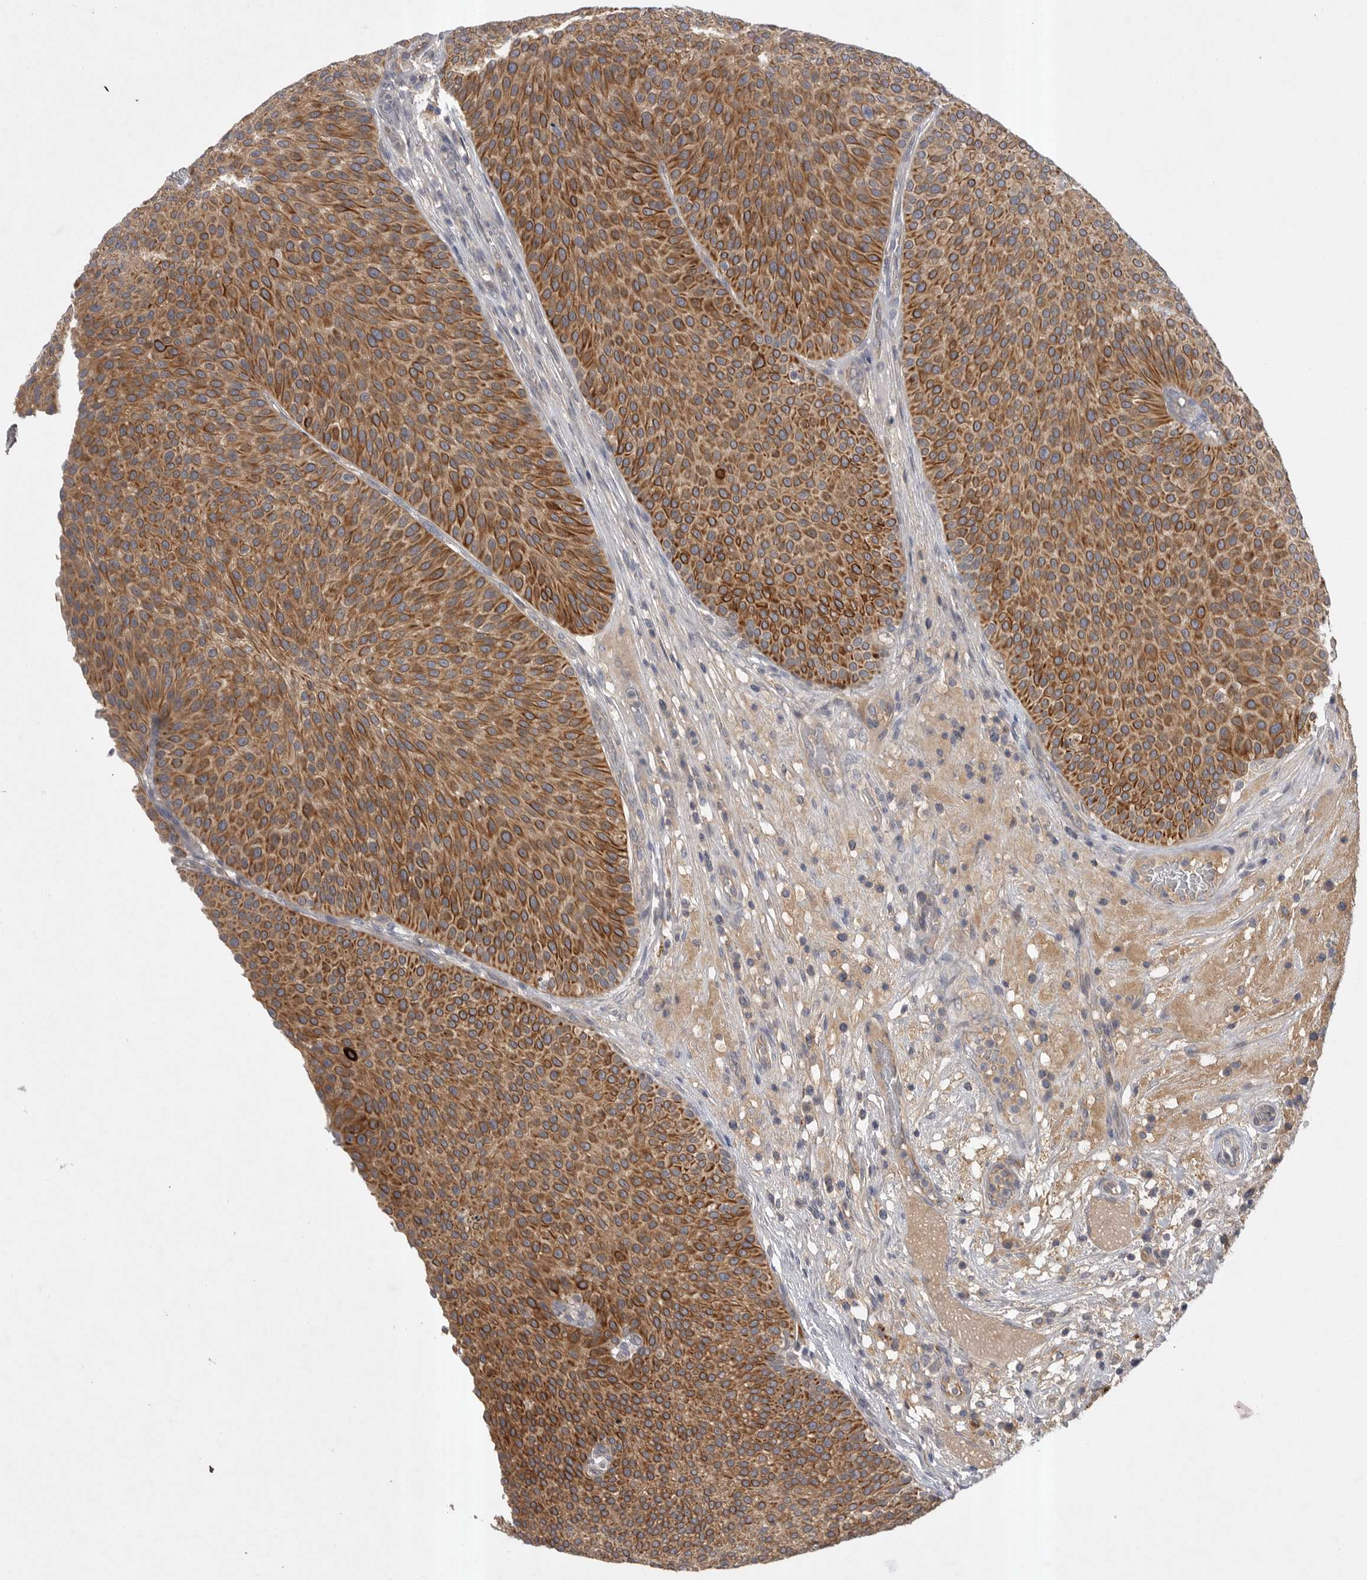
{"staining": {"intensity": "moderate", "quantity": ">75%", "location": "cytoplasmic/membranous"}, "tissue": "urothelial cancer", "cell_type": "Tumor cells", "image_type": "cancer", "snomed": [{"axis": "morphology", "description": "Normal tissue, NOS"}, {"axis": "morphology", "description": "Urothelial carcinoma, Low grade"}, {"axis": "topography", "description": "Smooth muscle"}, {"axis": "topography", "description": "Urinary bladder"}], "caption": "DAB (3,3'-diaminobenzidine) immunohistochemical staining of human low-grade urothelial carcinoma reveals moderate cytoplasmic/membranous protein positivity in about >75% of tumor cells.", "gene": "DHDDS", "patient": {"sex": "male", "age": 60}}